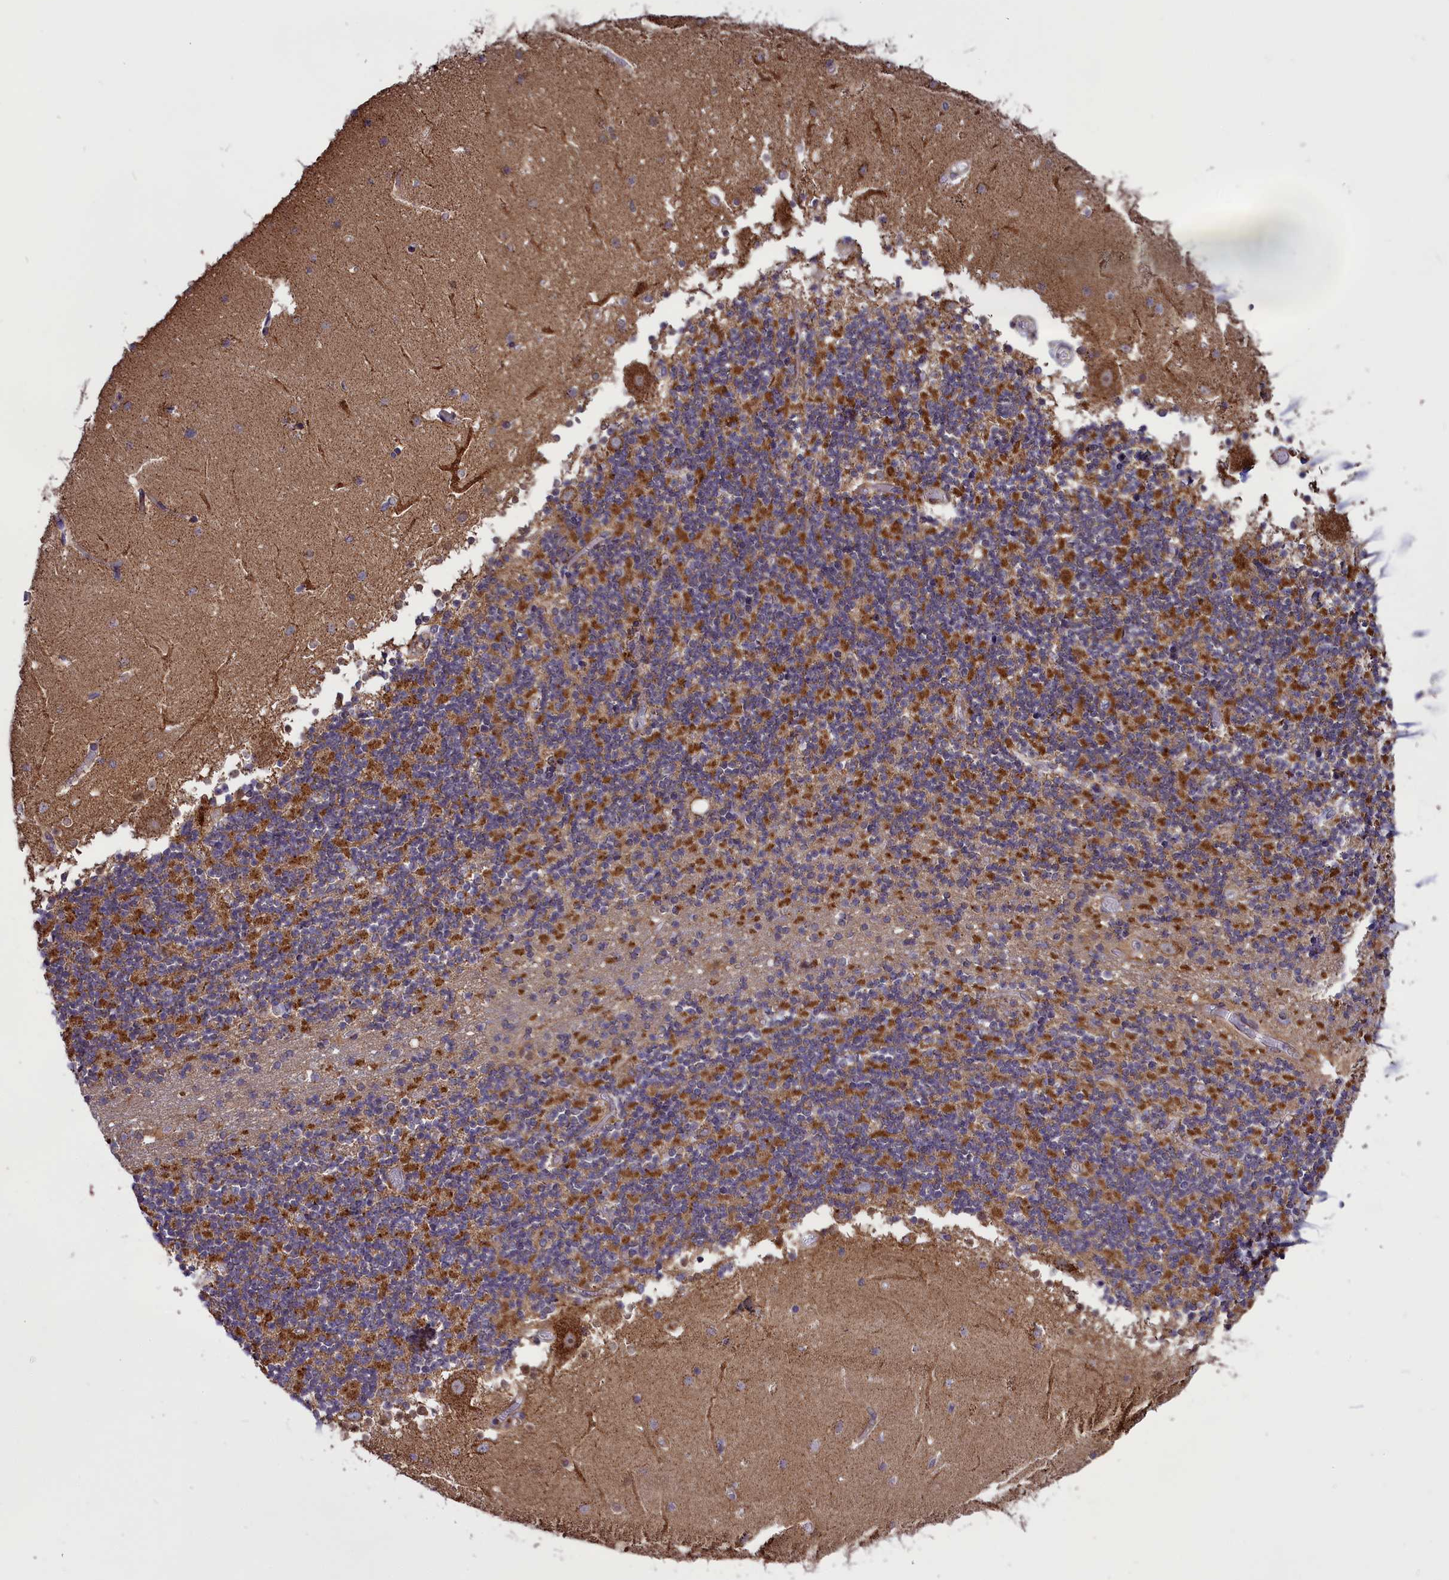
{"staining": {"intensity": "moderate", "quantity": ">75%", "location": "cytoplasmic/membranous"}, "tissue": "cerebellum", "cell_type": "Cells in granular layer", "image_type": "normal", "snomed": [{"axis": "morphology", "description": "Normal tissue, NOS"}, {"axis": "topography", "description": "Cerebellum"}], "caption": "Cerebellum was stained to show a protein in brown. There is medium levels of moderate cytoplasmic/membranous staining in approximately >75% of cells in granular layer. The staining was performed using DAB, with brown indicating positive protein expression. Nuclei are stained blue with hematoxylin.", "gene": "GLRX5", "patient": {"sex": "female", "age": 28}}